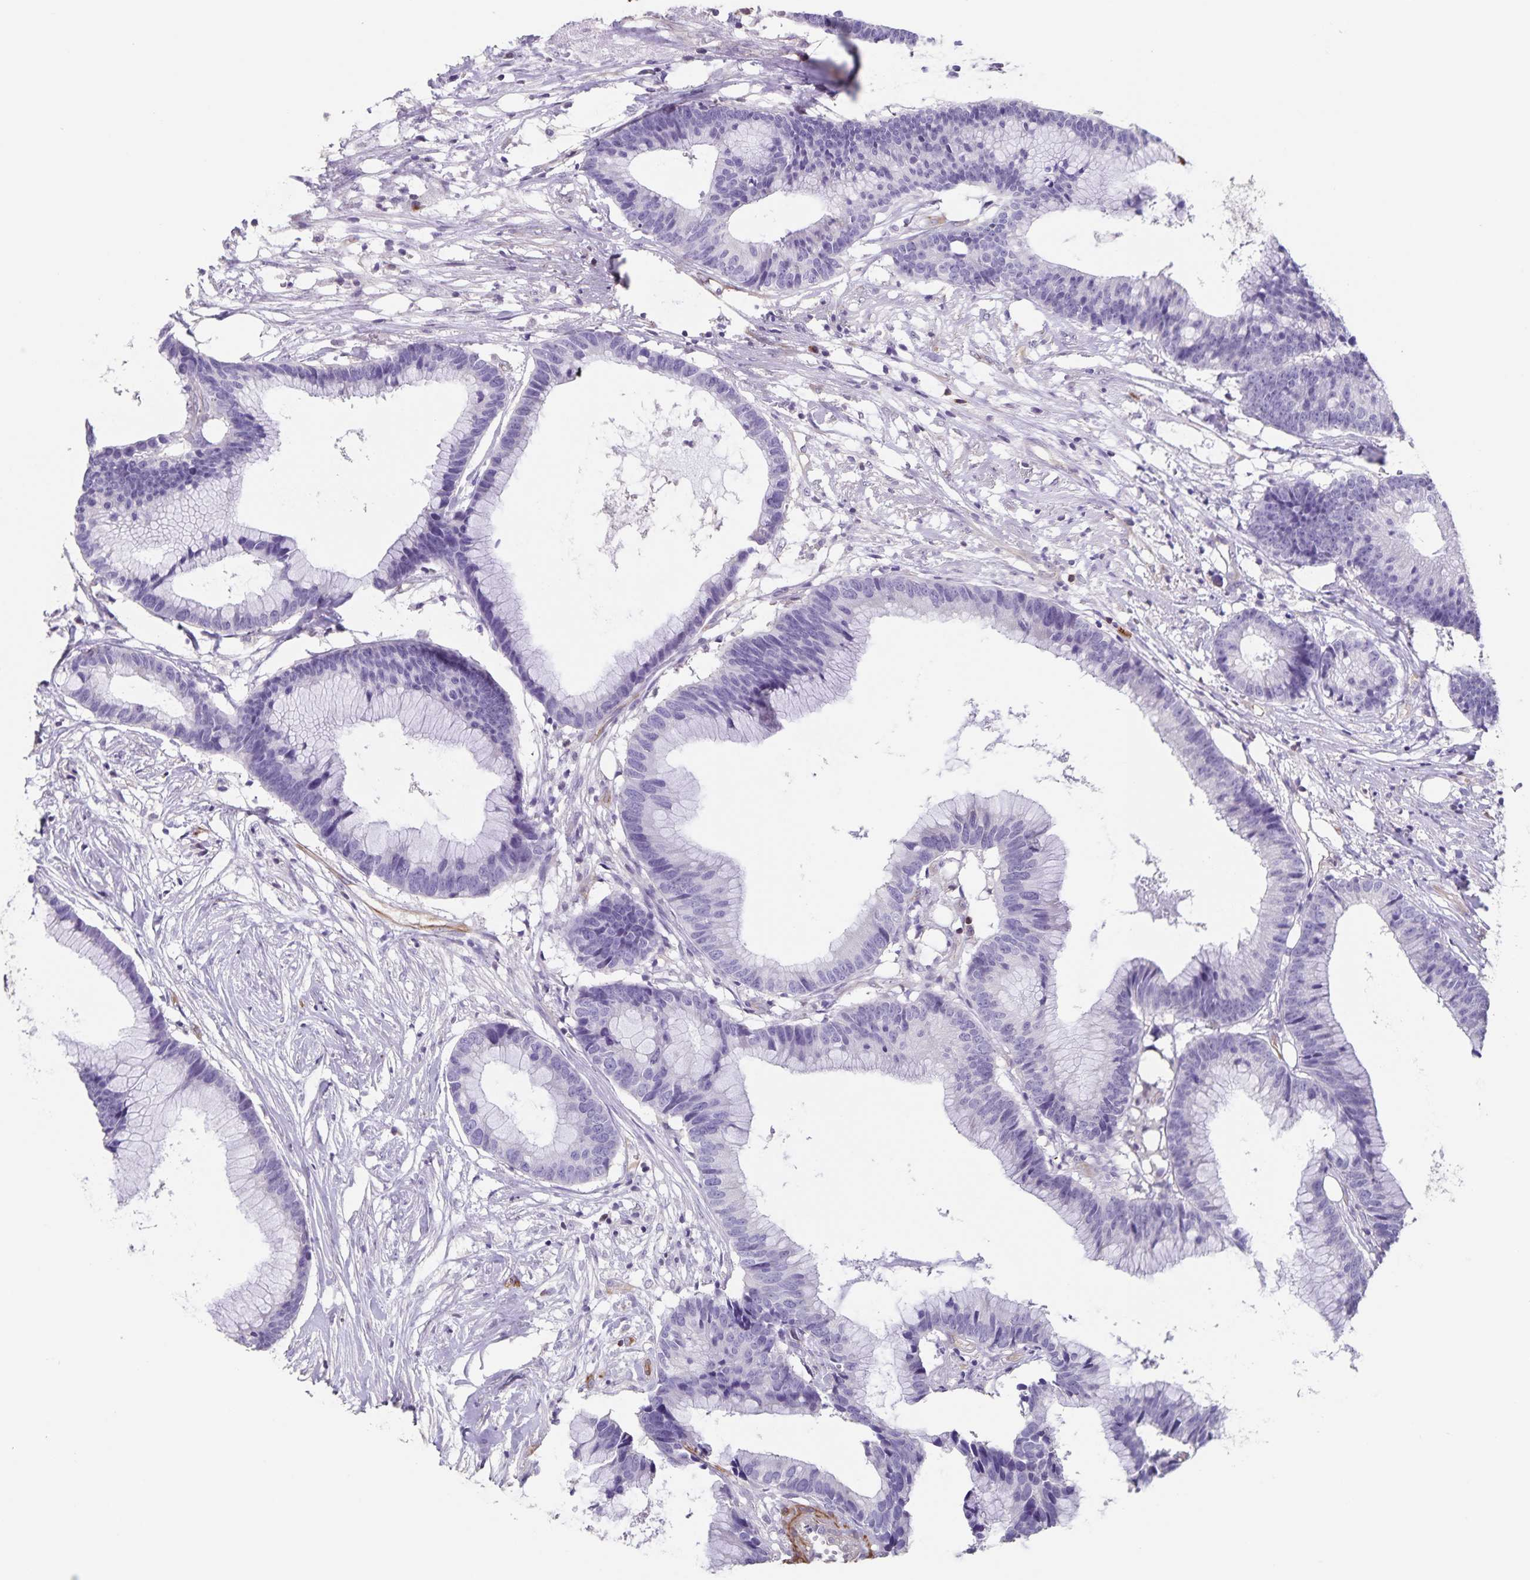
{"staining": {"intensity": "negative", "quantity": "none", "location": "none"}, "tissue": "colorectal cancer", "cell_type": "Tumor cells", "image_type": "cancer", "snomed": [{"axis": "morphology", "description": "Adenocarcinoma, NOS"}, {"axis": "topography", "description": "Colon"}], "caption": "Immunohistochemistry of colorectal cancer (adenocarcinoma) shows no positivity in tumor cells.", "gene": "SYNM", "patient": {"sex": "female", "age": 78}}